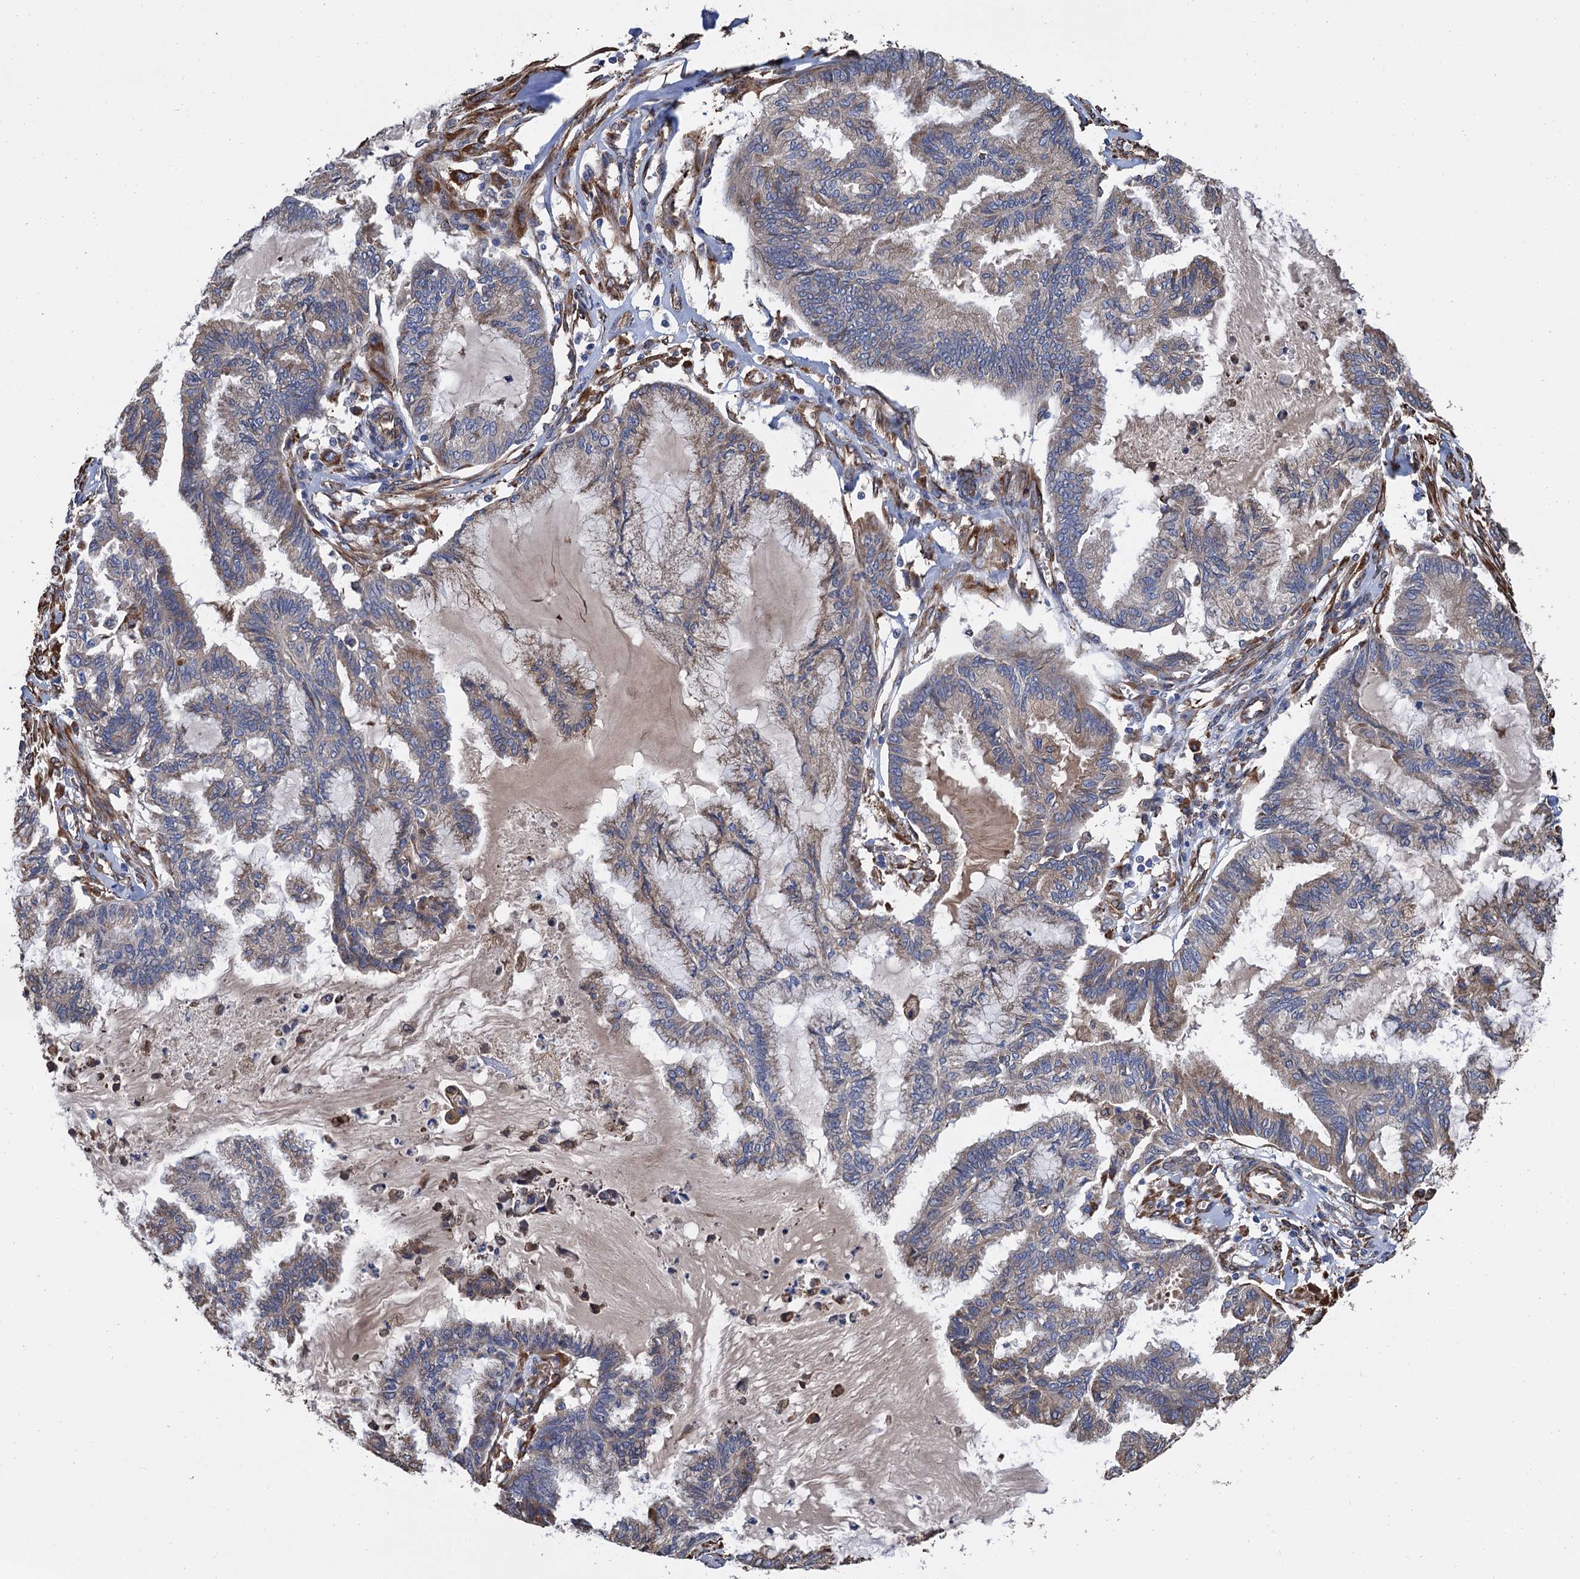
{"staining": {"intensity": "weak", "quantity": "25%-75%", "location": "cytoplasmic/membranous"}, "tissue": "endometrial cancer", "cell_type": "Tumor cells", "image_type": "cancer", "snomed": [{"axis": "morphology", "description": "Adenocarcinoma, NOS"}, {"axis": "topography", "description": "Endometrium"}], "caption": "Immunohistochemistry (IHC) photomicrograph of neoplastic tissue: endometrial adenocarcinoma stained using IHC exhibits low levels of weak protein expression localized specifically in the cytoplasmic/membranous of tumor cells, appearing as a cytoplasmic/membranous brown color.", "gene": "CNNM1", "patient": {"sex": "female", "age": 86}}